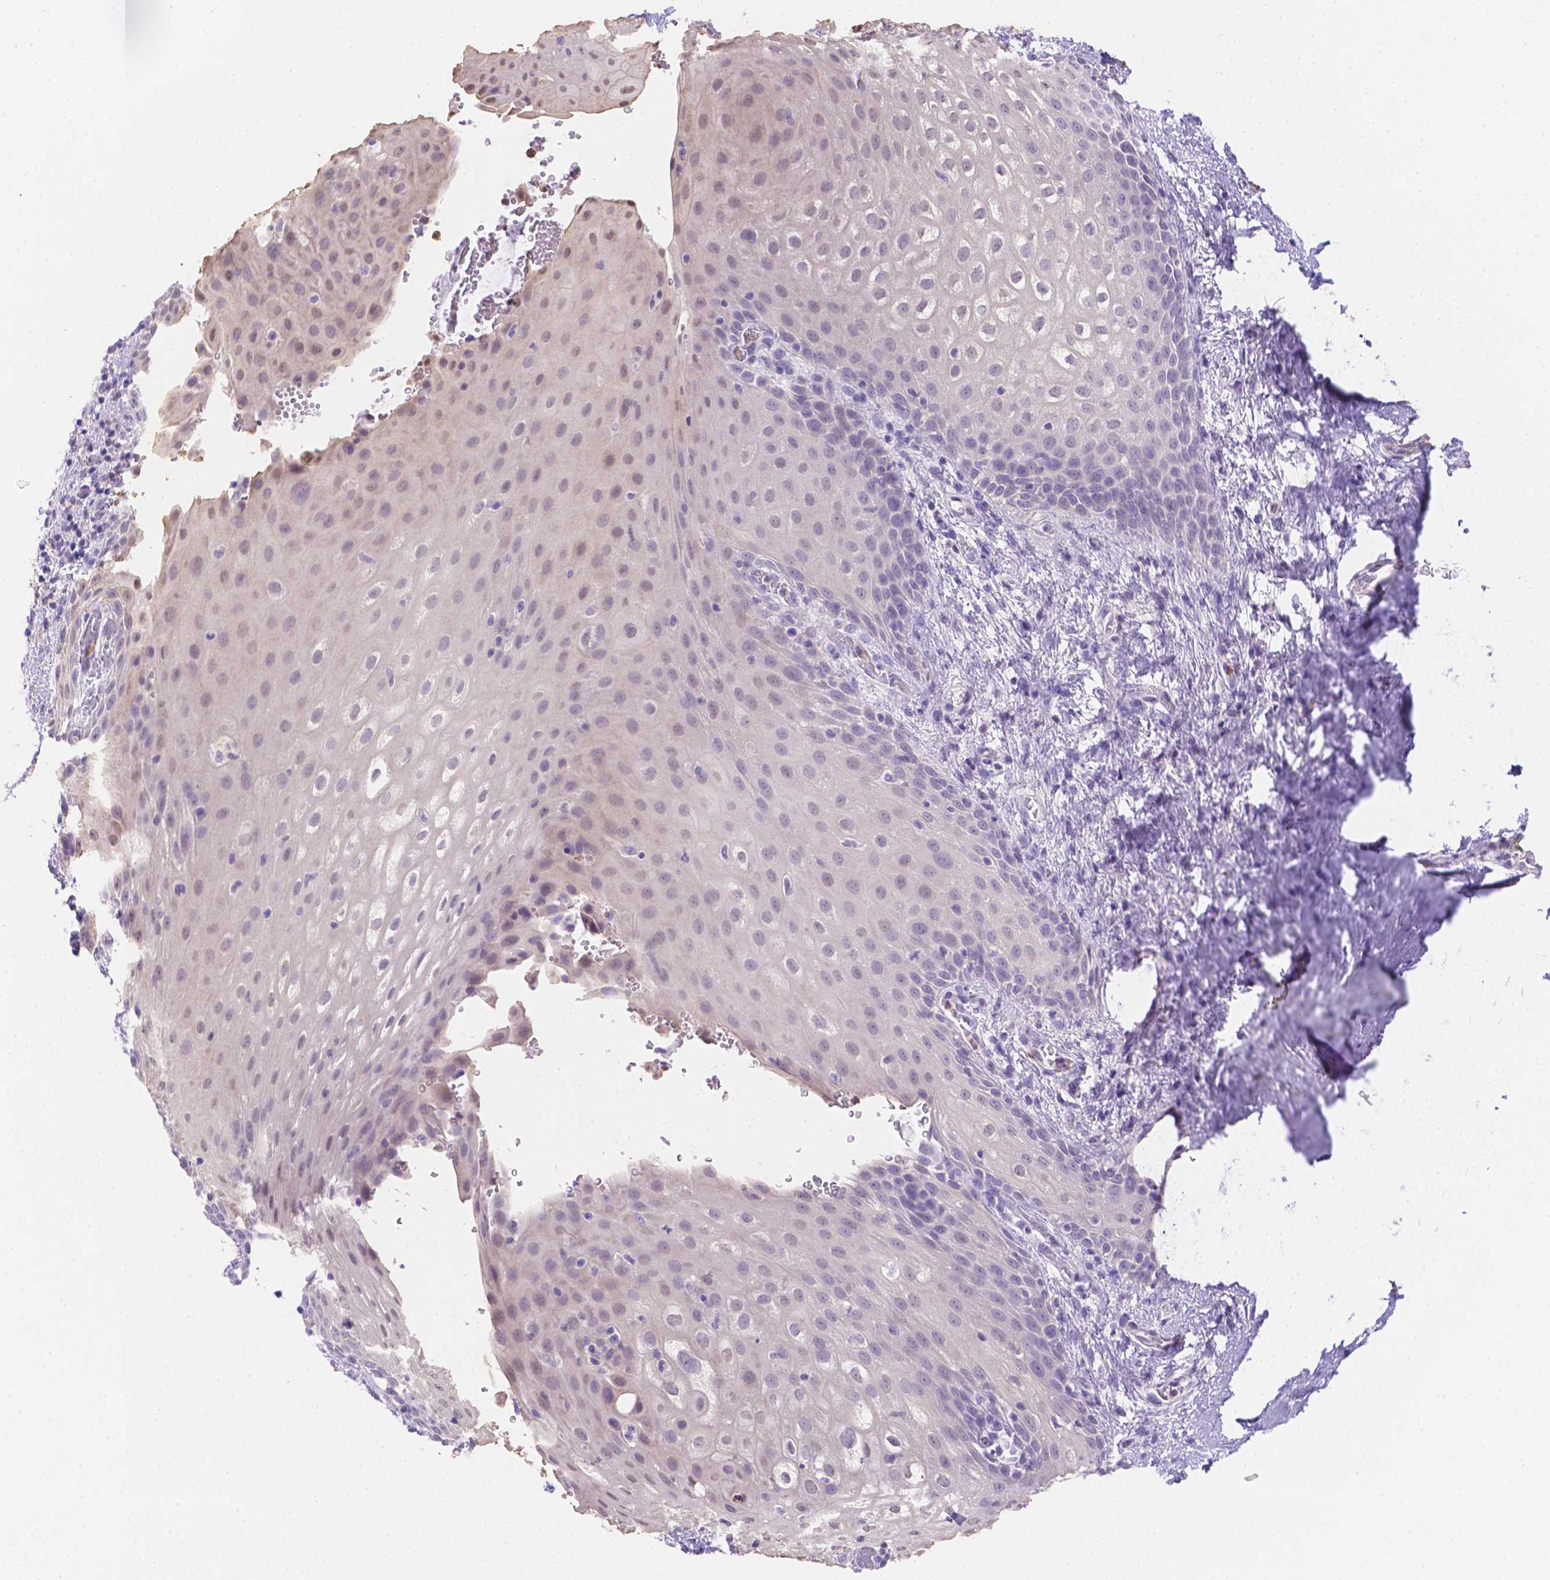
{"staining": {"intensity": "negative", "quantity": "none", "location": "none"}, "tissue": "skin", "cell_type": "Epidermal cells", "image_type": "normal", "snomed": [{"axis": "morphology", "description": "Normal tissue, NOS"}, {"axis": "topography", "description": "Anal"}], "caption": "Immunohistochemistry (IHC) image of normal skin: skin stained with DAB shows no significant protein expression in epidermal cells.", "gene": "NXPE2", "patient": {"sex": "female", "age": 46}}